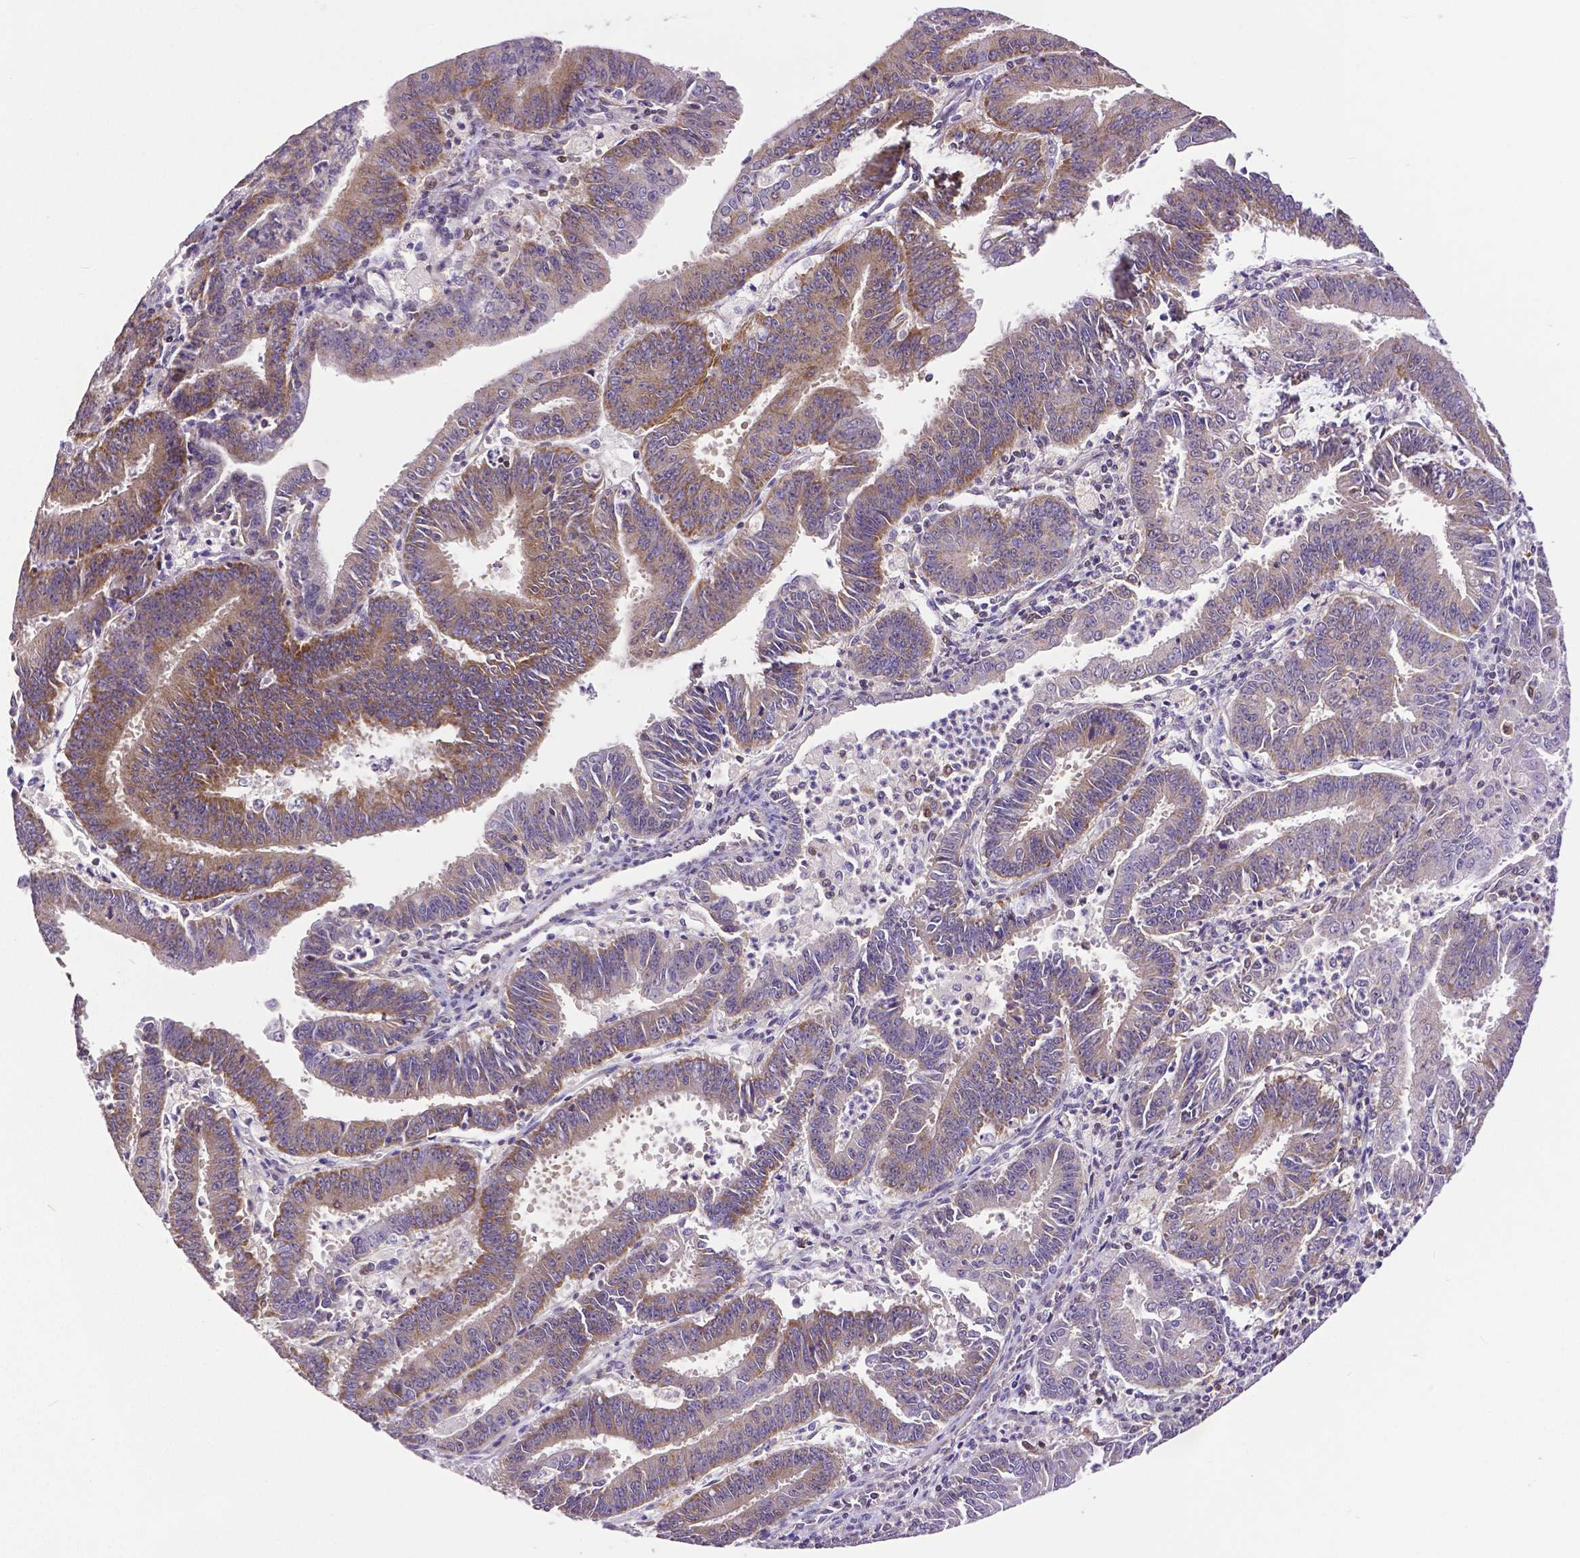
{"staining": {"intensity": "moderate", "quantity": ">75%", "location": "cytoplasmic/membranous"}, "tissue": "endometrial cancer", "cell_type": "Tumor cells", "image_type": "cancer", "snomed": [{"axis": "morphology", "description": "Adenocarcinoma, NOS"}, {"axis": "topography", "description": "Endometrium"}], "caption": "Immunohistochemical staining of endometrial cancer (adenocarcinoma) shows medium levels of moderate cytoplasmic/membranous expression in approximately >75% of tumor cells. The staining was performed using DAB to visualize the protein expression in brown, while the nuclei were stained in blue with hematoxylin (Magnification: 20x).", "gene": "MCL1", "patient": {"sex": "female", "age": 73}}